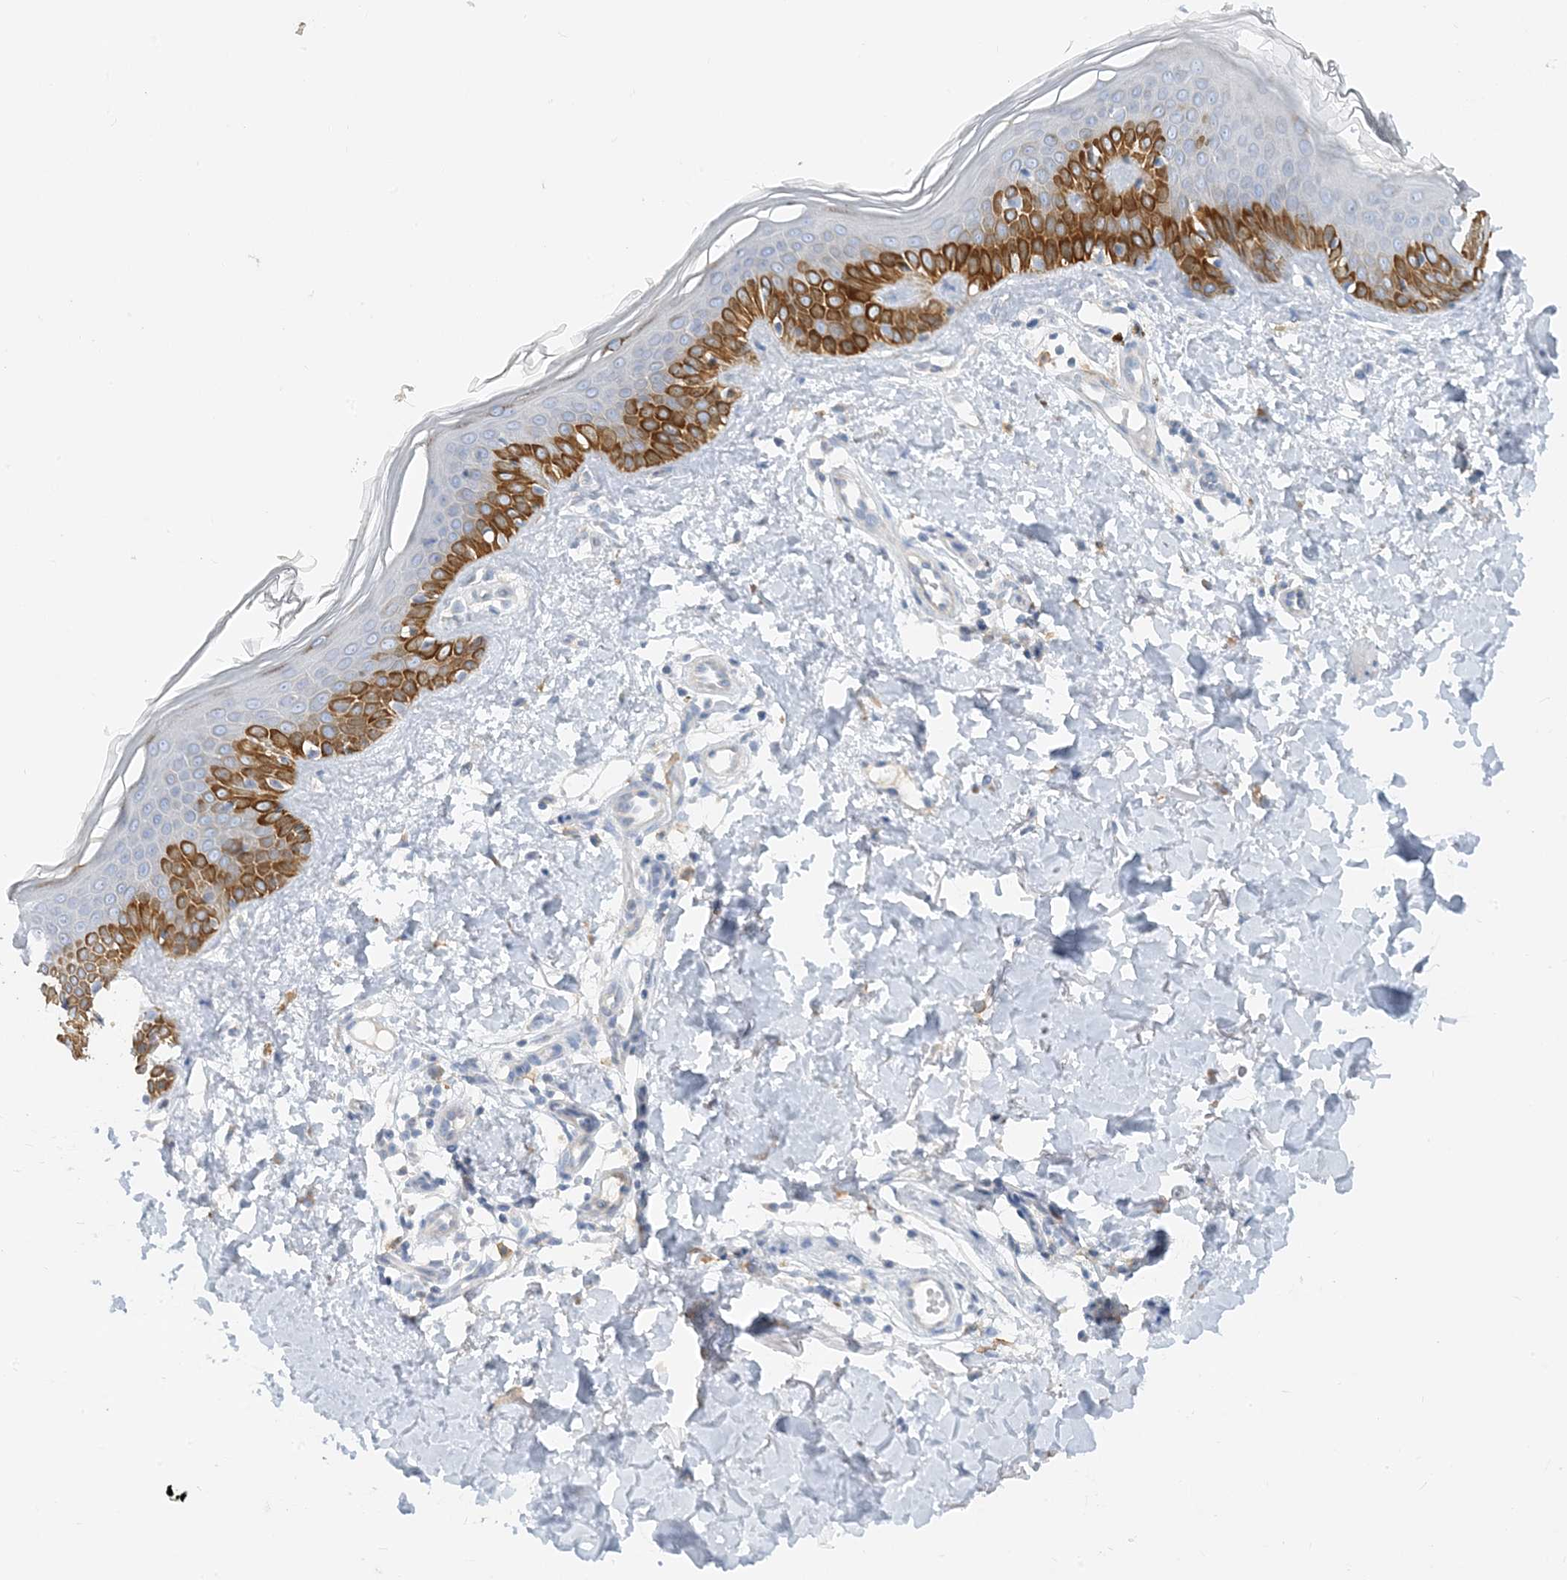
{"staining": {"intensity": "weak", "quantity": "25%-75%", "location": "cytoplasmic/membranous"}, "tissue": "skin", "cell_type": "Fibroblasts", "image_type": "normal", "snomed": [{"axis": "morphology", "description": "Normal tissue, NOS"}, {"axis": "topography", "description": "Skin"}], "caption": "Immunohistochemistry of normal skin shows low levels of weak cytoplasmic/membranous positivity in approximately 25%-75% of fibroblasts. The staining was performed using DAB (3,3'-diaminobenzidine), with brown indicating positive protein expression. Nuclei are stained blue with hematoxylin.", "gene": "ZCCHC12", "patient": {"sex": "male", "age": 37}}